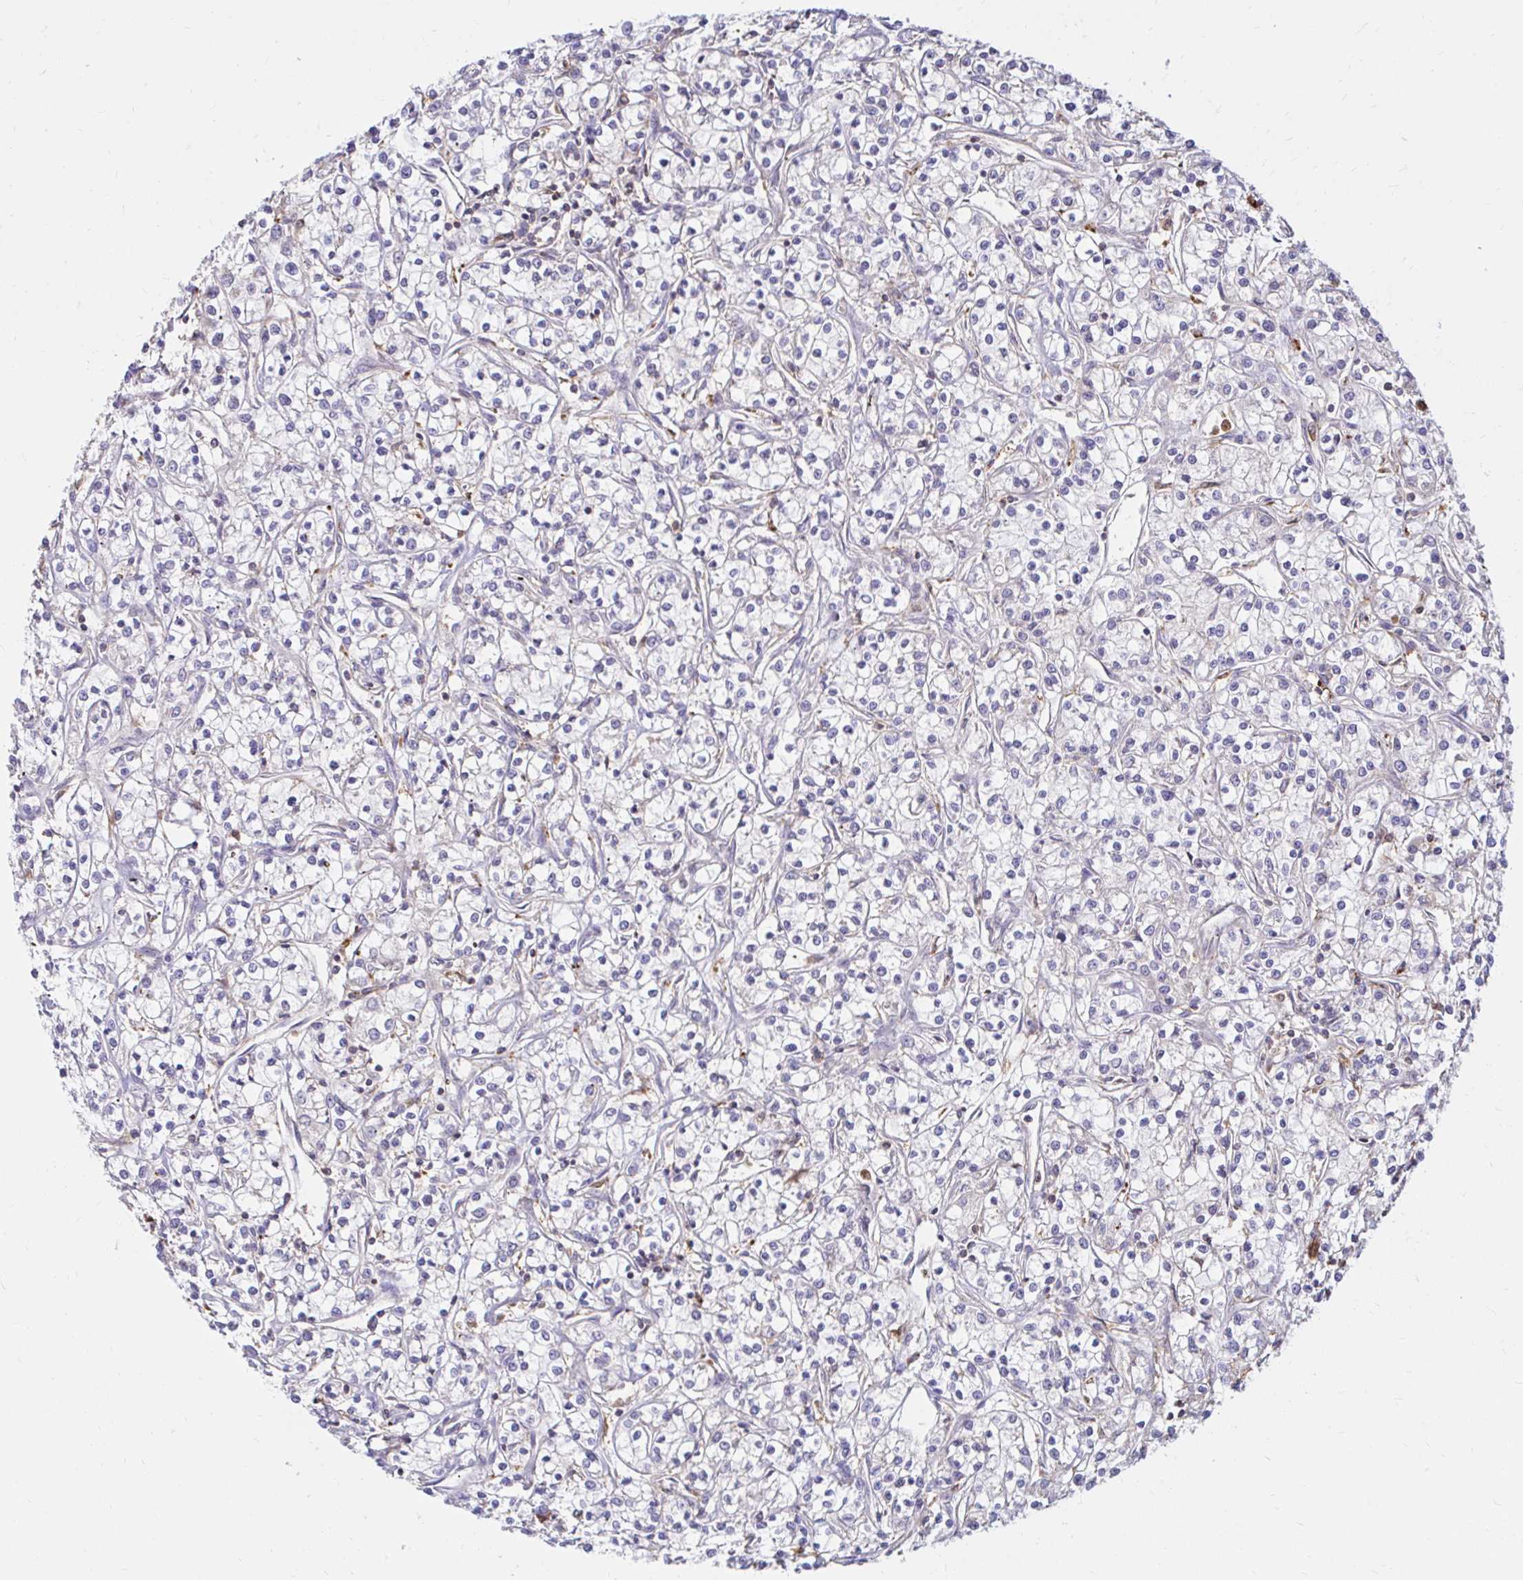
{"staining": {"intensity": "negative", "quantity": "none", "location": "none"}, "tissue": "renal cancer", "cell_type": "Tumor cells", "image_type": "cancer", "snomed": [{"axis": "morphology", "description": "Adenocarcinoma, NOS"}, {"axis": "topography", "description": "Kidney"}], "caption": "Immunohistochemistry (IHC) histopathology image of neoplastic tissue: renal adenocarcinoma stained with DAB demonstrates no significant protein positivity in tumor cells.", "gene": "PYCARD", "patient": {"sex": "female", "age": 59}}